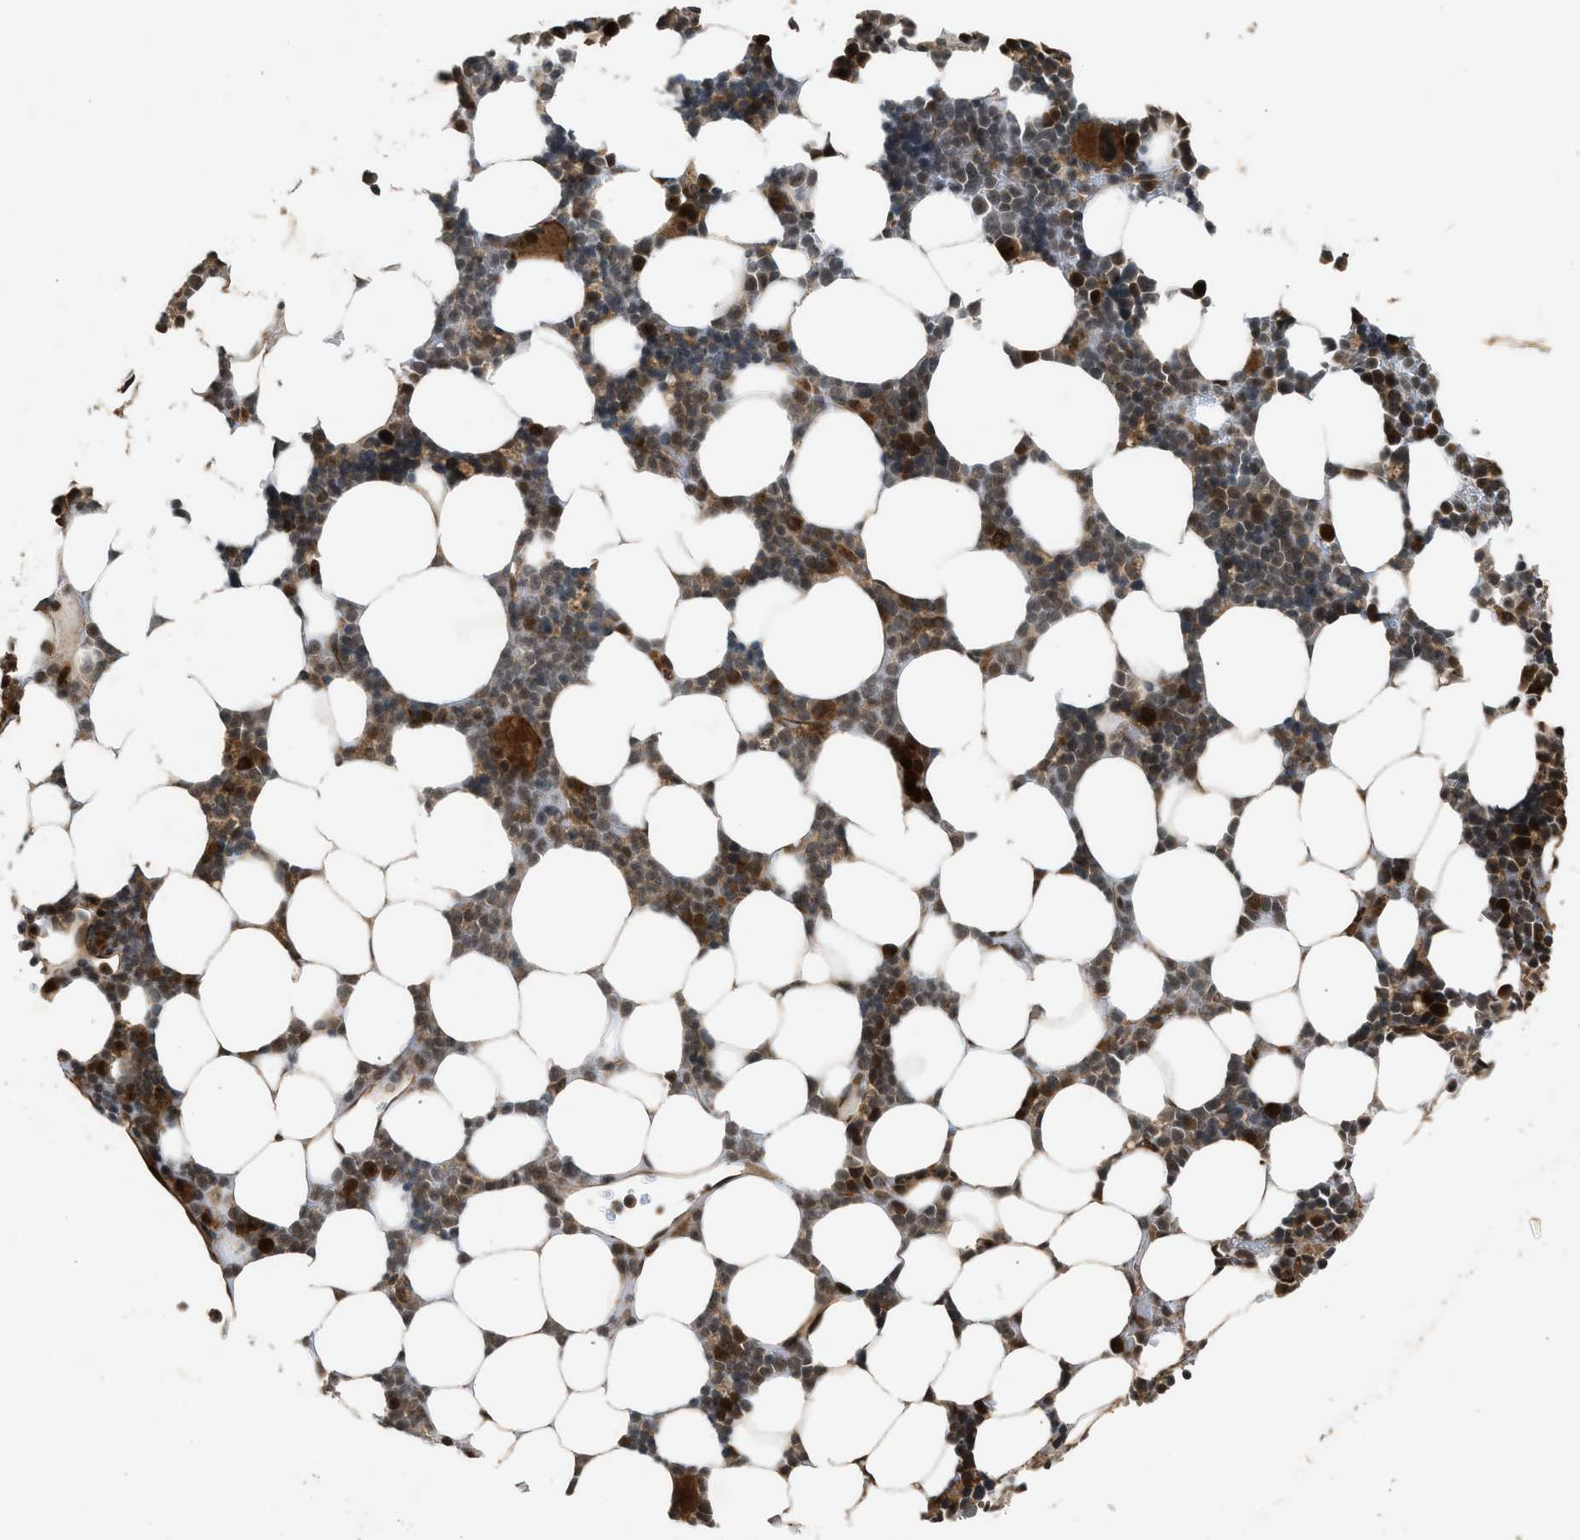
{"staining": {"intensity": "strong", "quantity": "25%-75%", "location": "cytoplasmic/membranous,nuclear"}, "tissue": "bone marrow", "cell_type": "Hematopoietic cells", "image_type": "normal", "snomed": [{"axis": "morphology", "description": "Normal tissue, NOS"}, {"axis": "topography", "description": "Bone marrow"}], "caption": "Immunohistochemistry (IHC) of unremarkable human bone marrow demonstrates high levels of strong cytoplasmic/membranous,nuclear expression in about 25%-75% of hematopoietic cells.", "gene": "TXNL1", "patient": {"sex": "female", "age": 73}}